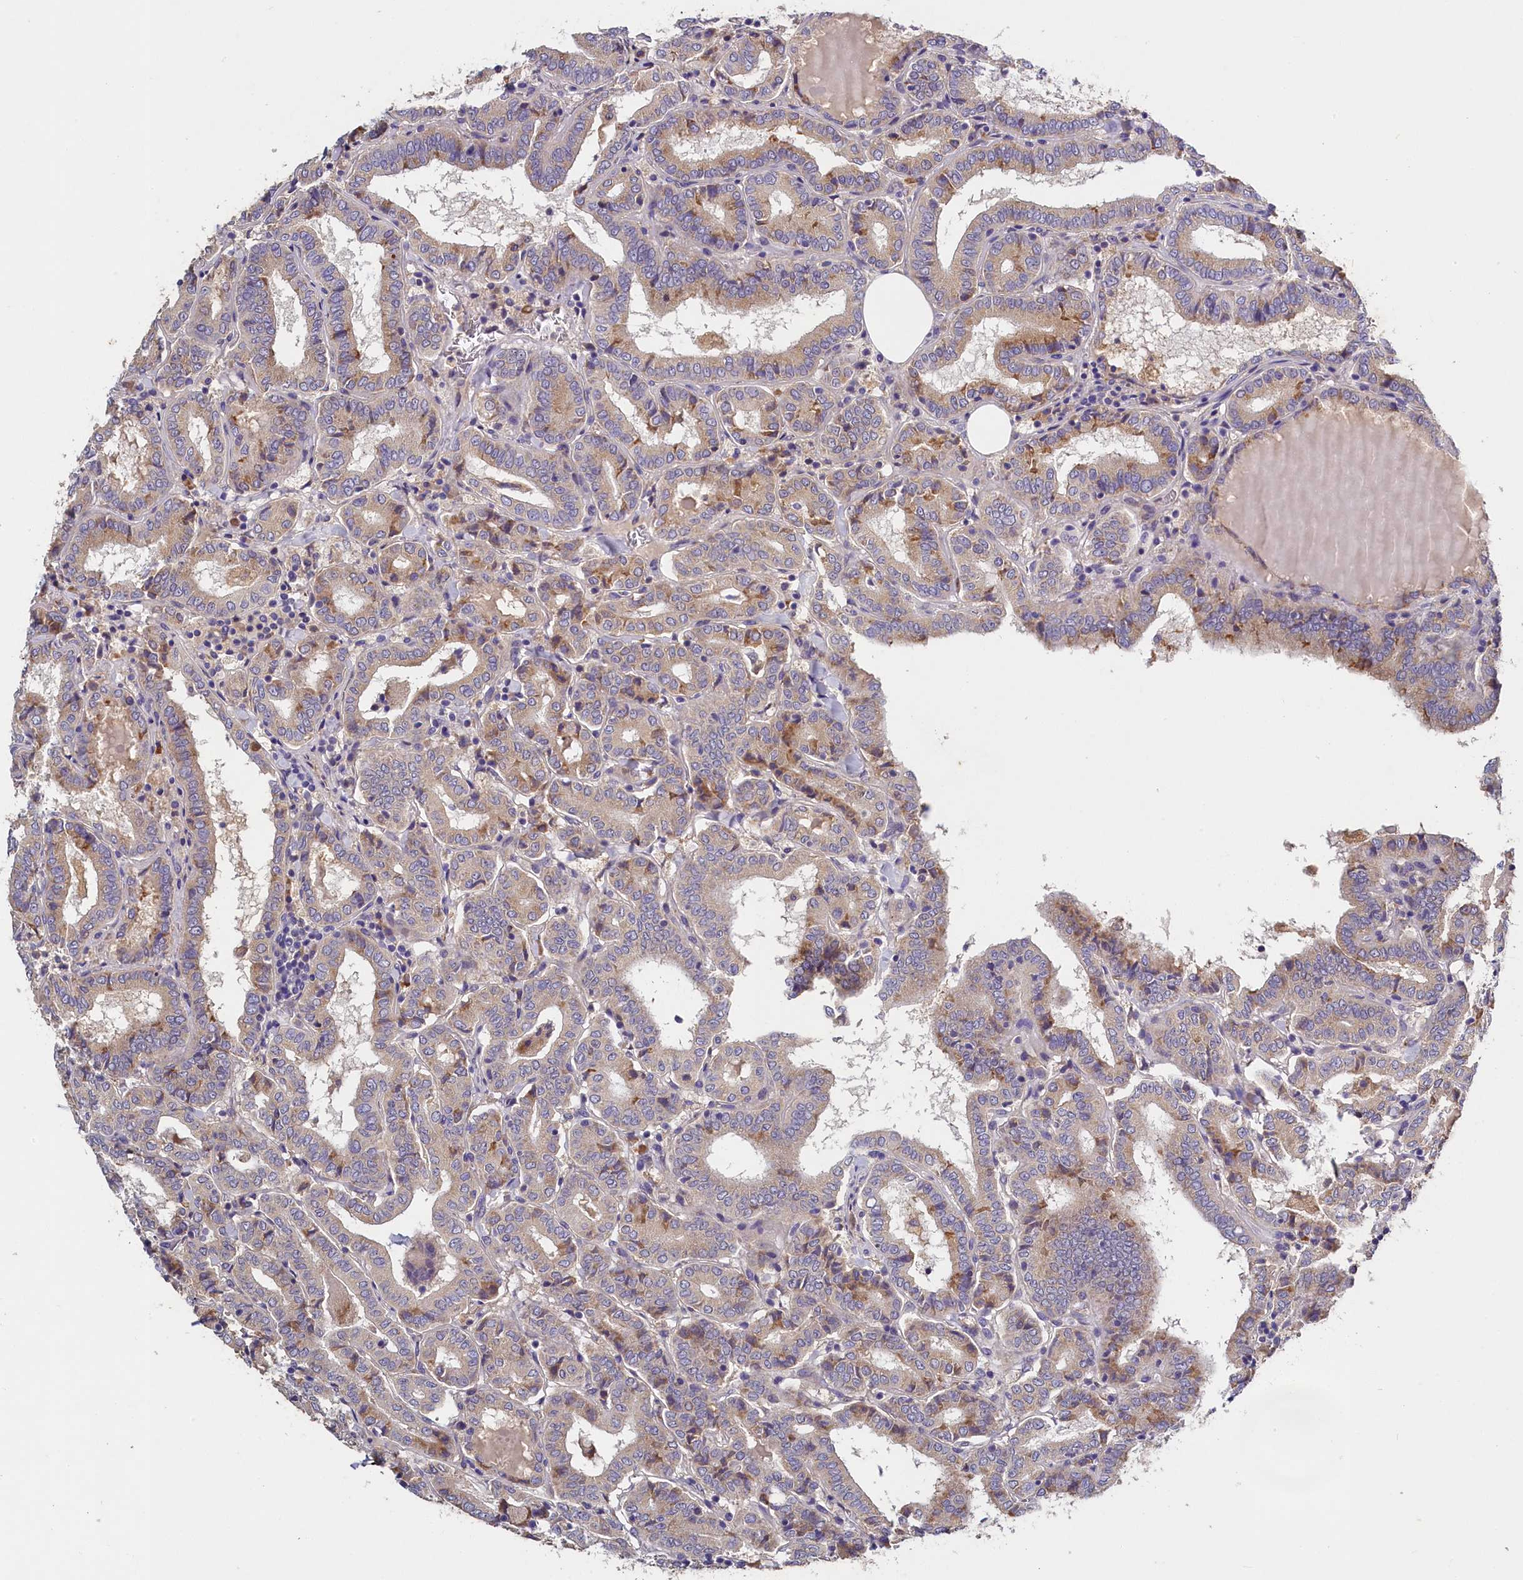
{"staining": {"intensity": "moderate", "quantity": "<25%", "location": "cytoplasmic/membranous"}, "tissue": "thyroid cancer", "cell_type": "Tumor cells", "image_type": "cancer", "snomed": [{"axis": "morphology", "description": "Papillary adenocarcinoma, NOS"}, {"axis": "topography", "description": "Thyroid gland"}], "caption": "Moderate cytoplasmic/membranous protein expression is identified in approximately <25% of tumor cells in thyroid papillary adenocarcinoma.", "gene": "ST7L", "patient": {"sex": "female", "age": 72}}